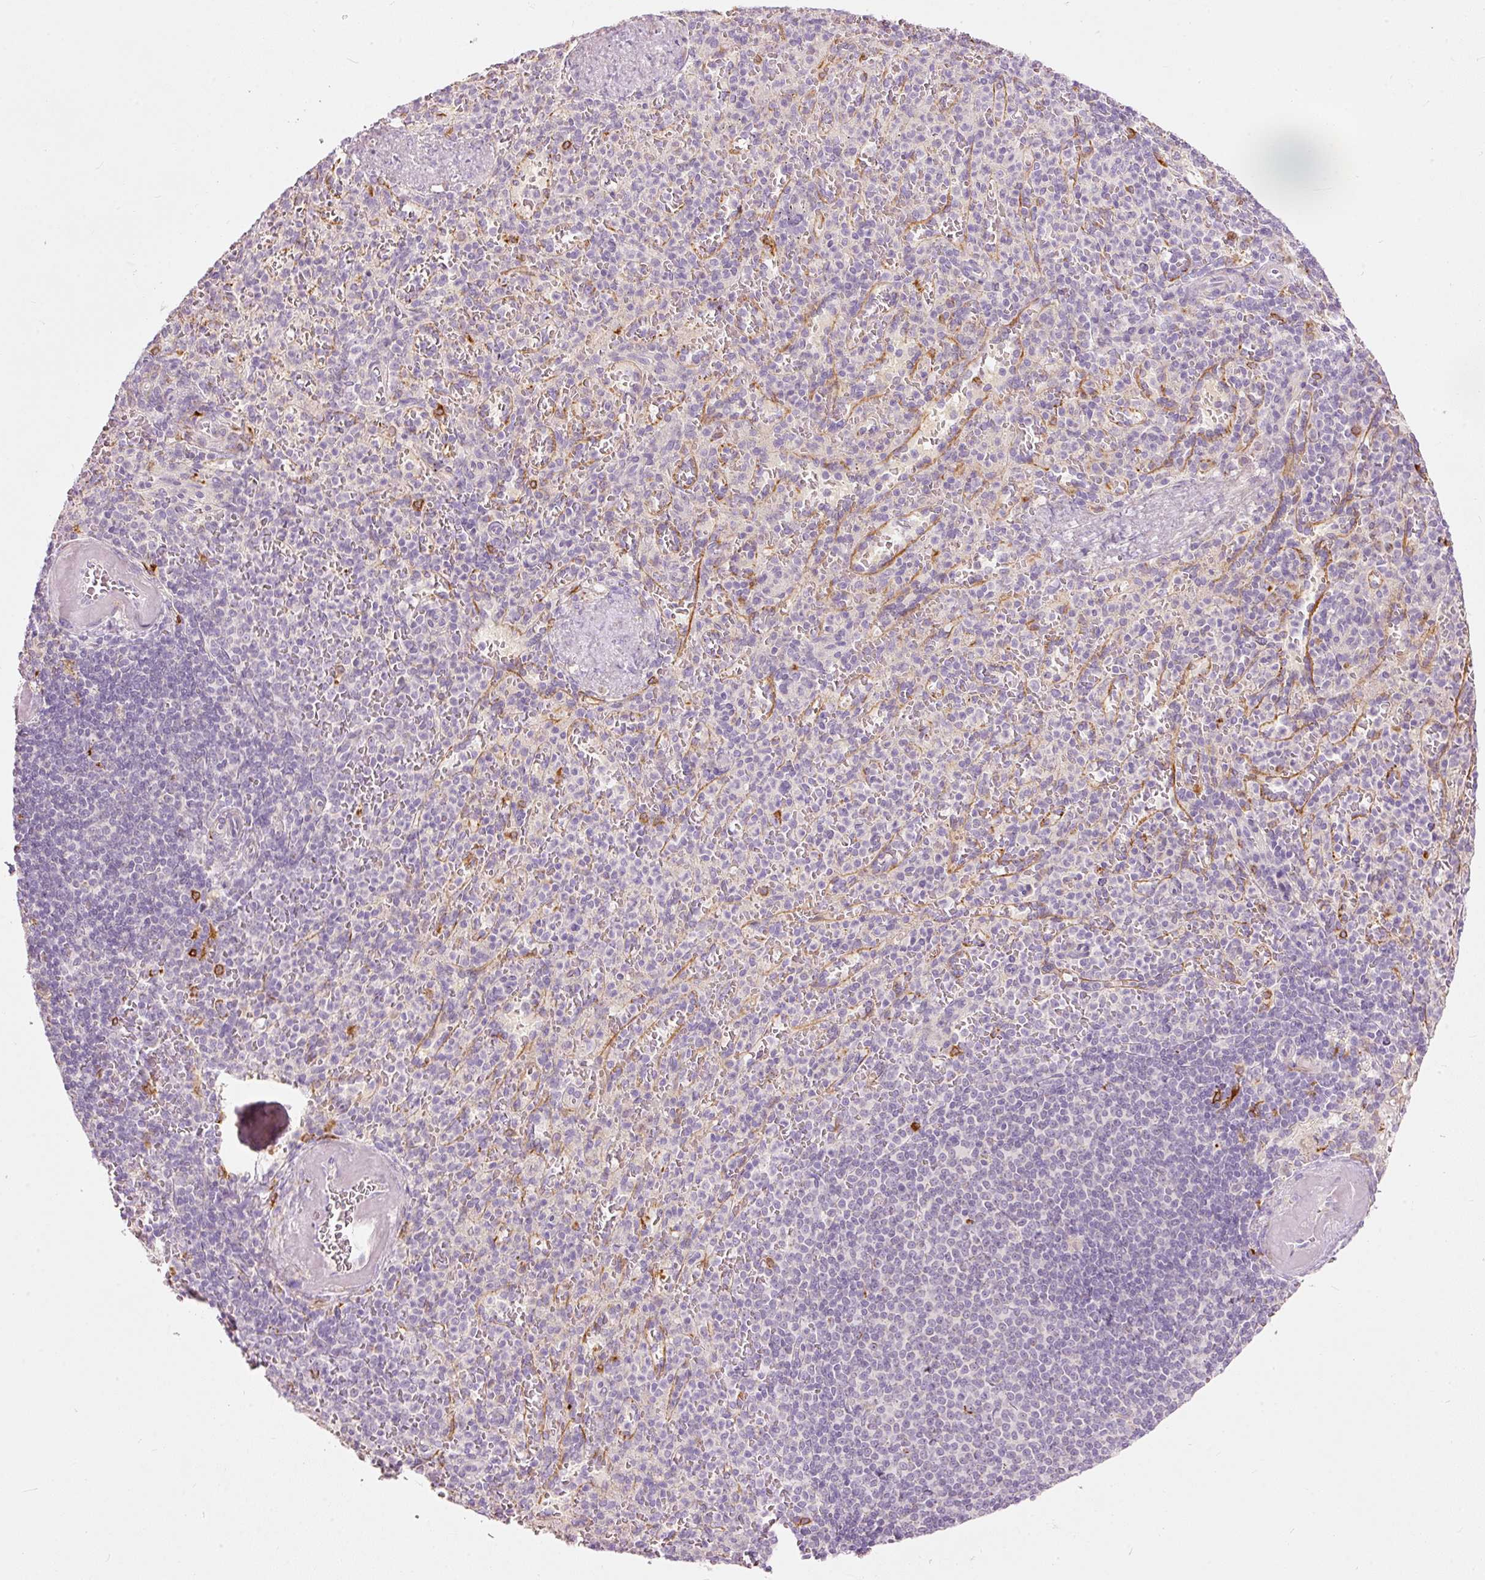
{"staining": {"intensity": "negative", "quantity": "none", "location": "none"}, "tissue": "spleen", "cell_type": "Cells in red pulp", "image_type": "normal", "snomed": [{"axis": "morphology", "description": "Normal tissue, NOS"}, {"axis": "topography", "description": "Spleen"}], "caption": "Cells in red pulp show no significant protein positivity in benign spleen. (IHC, brightfield microscopy, high magnification).", "gene": "MTHFD2", "patient": {"sex": "female", "age": 74}}